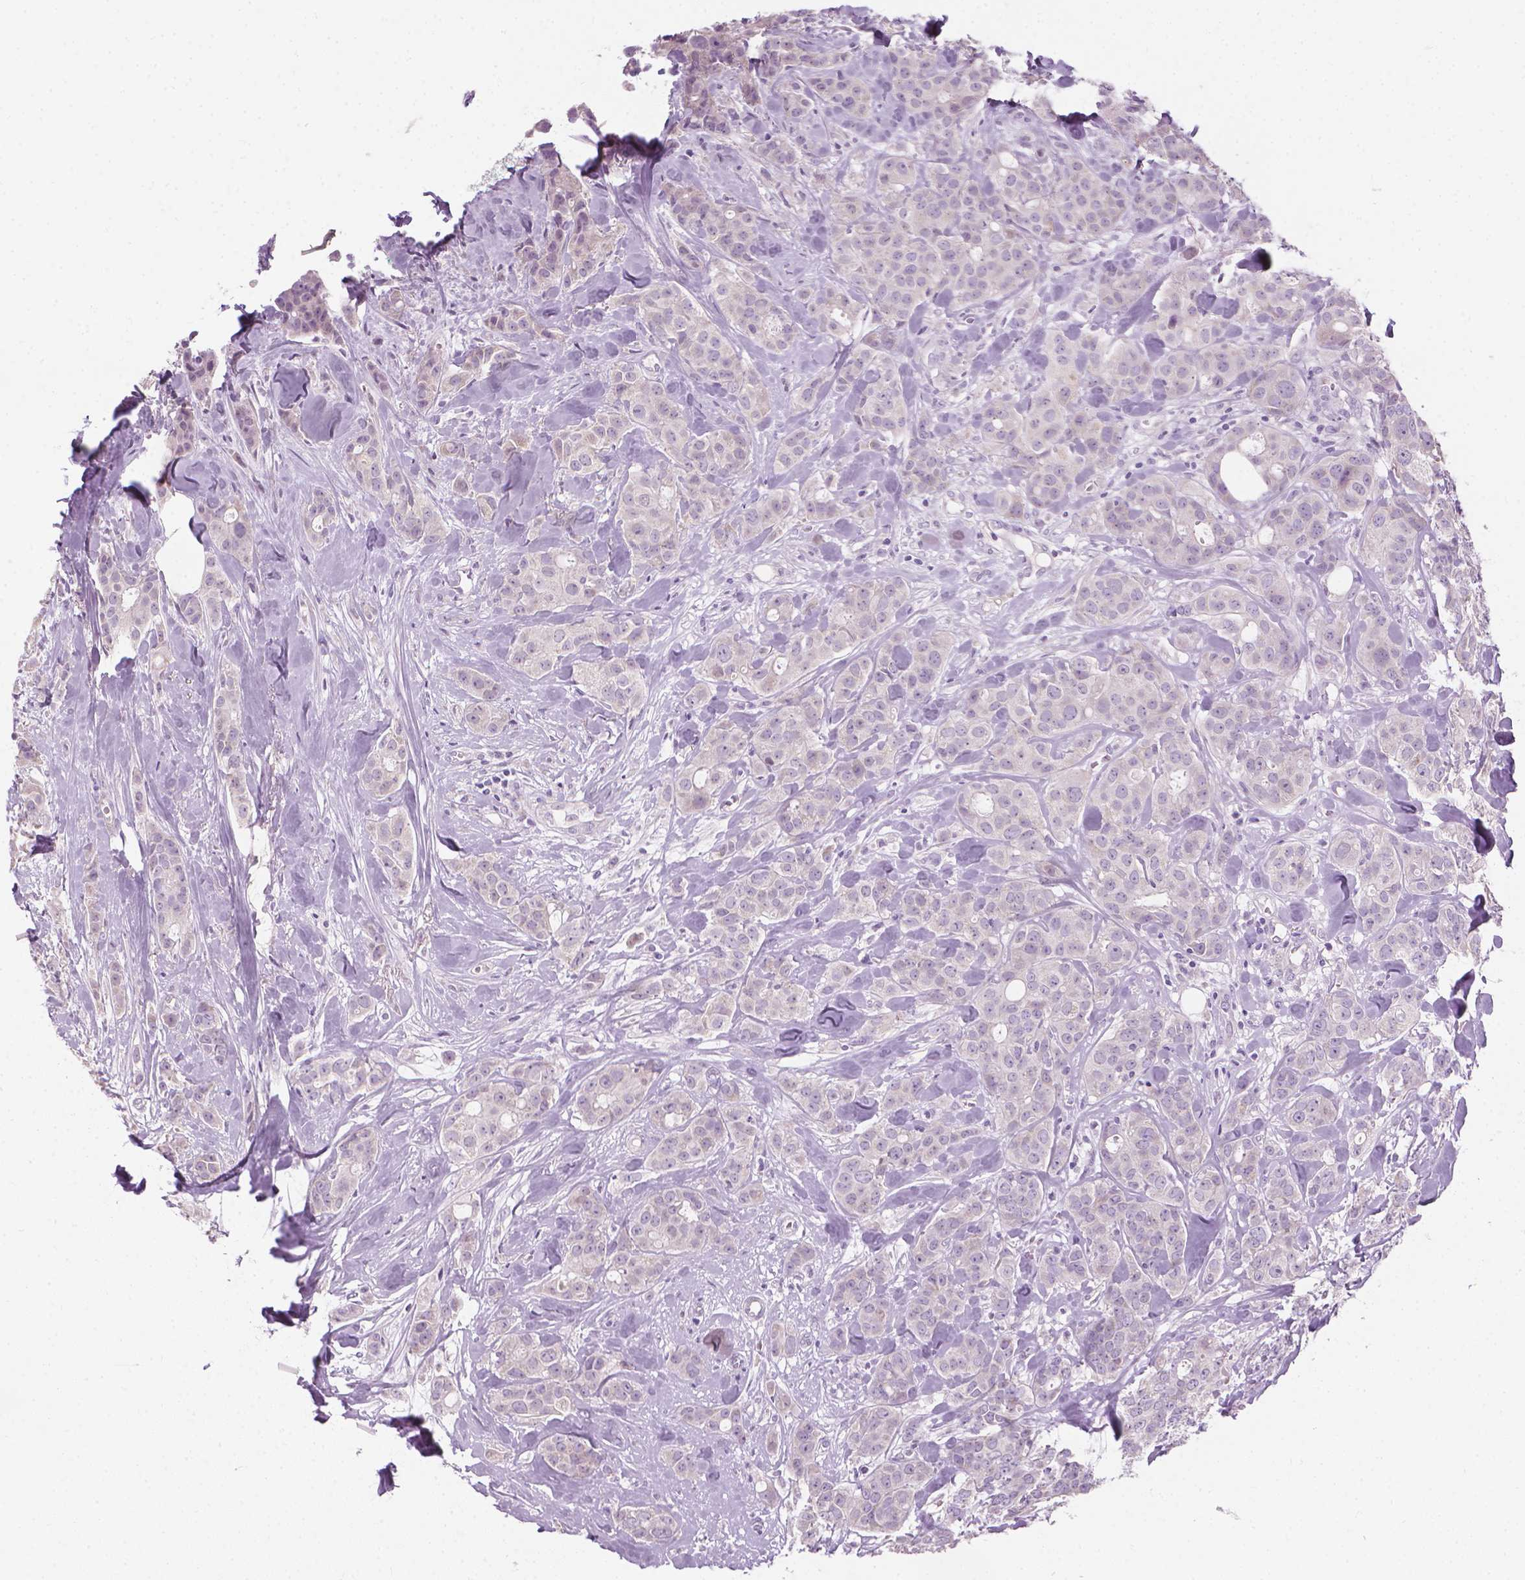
{"staining": {"intensity": "negative", "quantity": "none", "location": "none"}, "tissue": "breast cancer", "cell_type": "Tumor cells", "image_type": "cancer", "snomed": [{"axis": "morphology", "description": "Duct carcinoma"}, {"axis": "topography", "description": "Breast"}], "caption": "Immunohistochemistry (IHC) micrograph of human invasive ductal carcinoma (breast) stained for a protein (brown), which reveals no staining in tumor cells.", "gene": "CFAP126", "patient": {"sex": "female", "age": 43}}